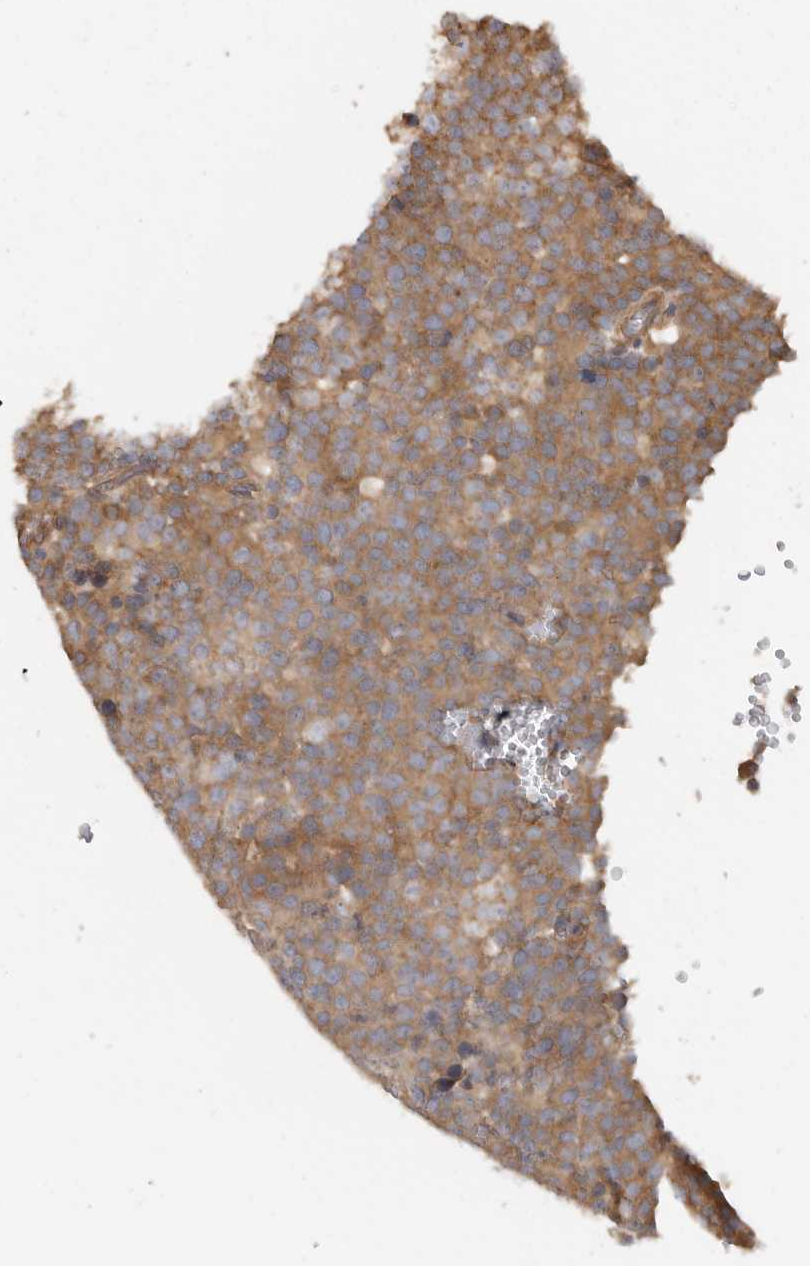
{"staining": {"intensity": "moderate", "quantity": ">75%", "location": "cytoplasmic/membranous"}, "tissue": "testis cancer", "cell_type": "Tumor cells", "image_type": "cancer", "snomed": [{"axis": "morphology", "description": "Seminoma, NOS"}, {"axis": "topography", "description": "Testis"}], "caption": "The histopathology image shows a brown stain indicating the presence of a protein in the cytoplasmic/membranous of tumor cells in seminoma (testis). The staining is performed using DAB brown chromogen to label protein expression. The nuclei are counter-stained blue using hematoxylin.", "gene": "SWT1", "patient": {"sex": "male", "age": 71}}